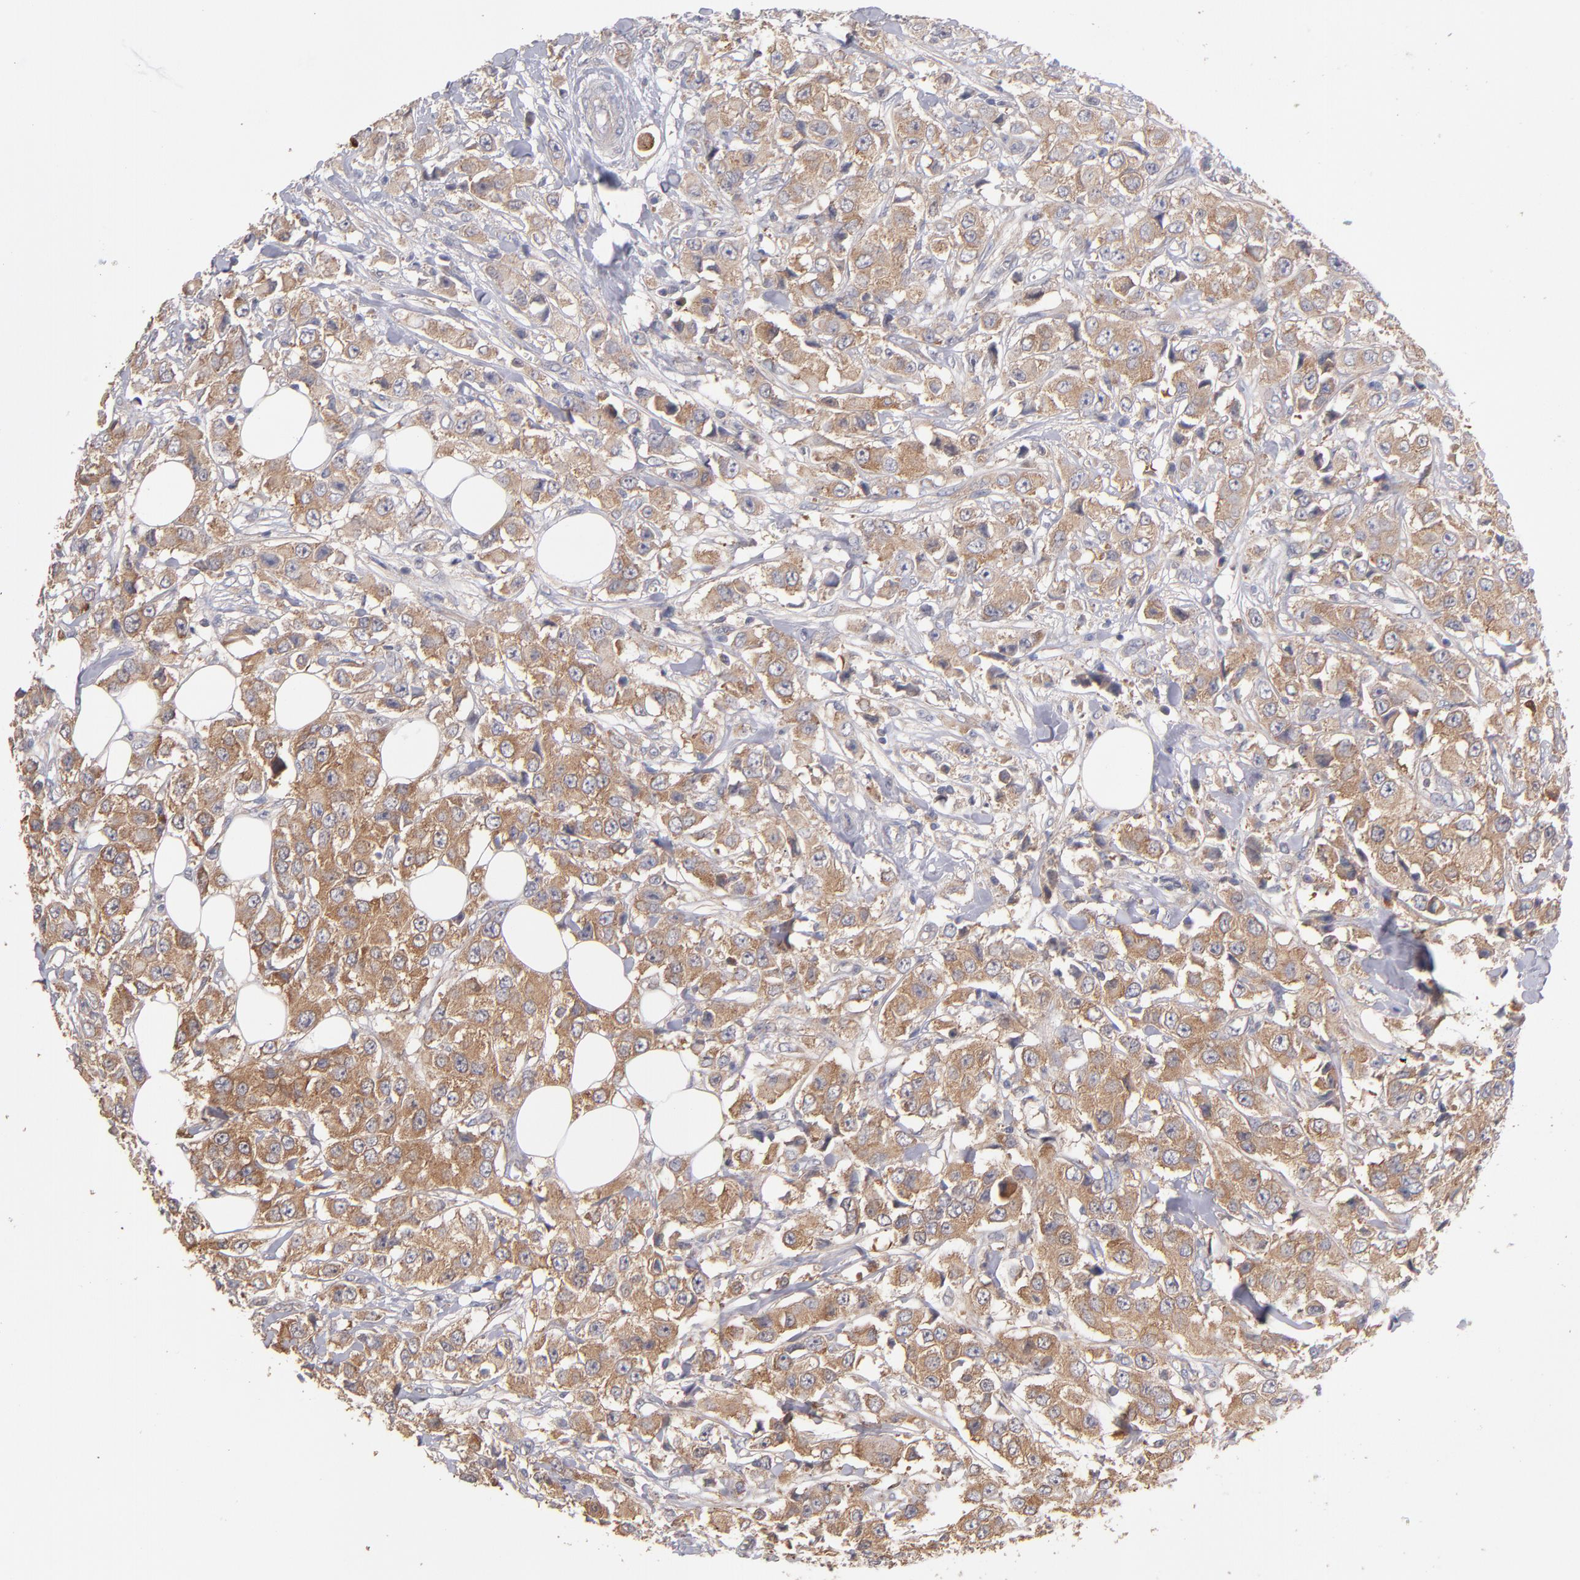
{"staining": {"intensity": "moderate", "quantity": ">75%", "location": "cytoplasmic/membranous"}, "tissue": "breast cancer", "cell_type": "Tumor cells", "image_type": "cancer", "snomed": [{"axis": "morphology", "description": "Duct carcinoma"}, {"axis": "topography", "description": "Breast"}], "caption": "Immunohistochemical staining of human infiltrating ductal carcinoma (breast) displays moderate cytoplasmic/membranous protein positivity in approximately >75% of tumor cells. Using DAB (3,3'-diaminobenzidine) (brown) and hematoxylin (blue) stains, captured at high magnification using brightfield microscopy.", "gene": "DACT1", "patient": {"sex": "female", "age": 58}}